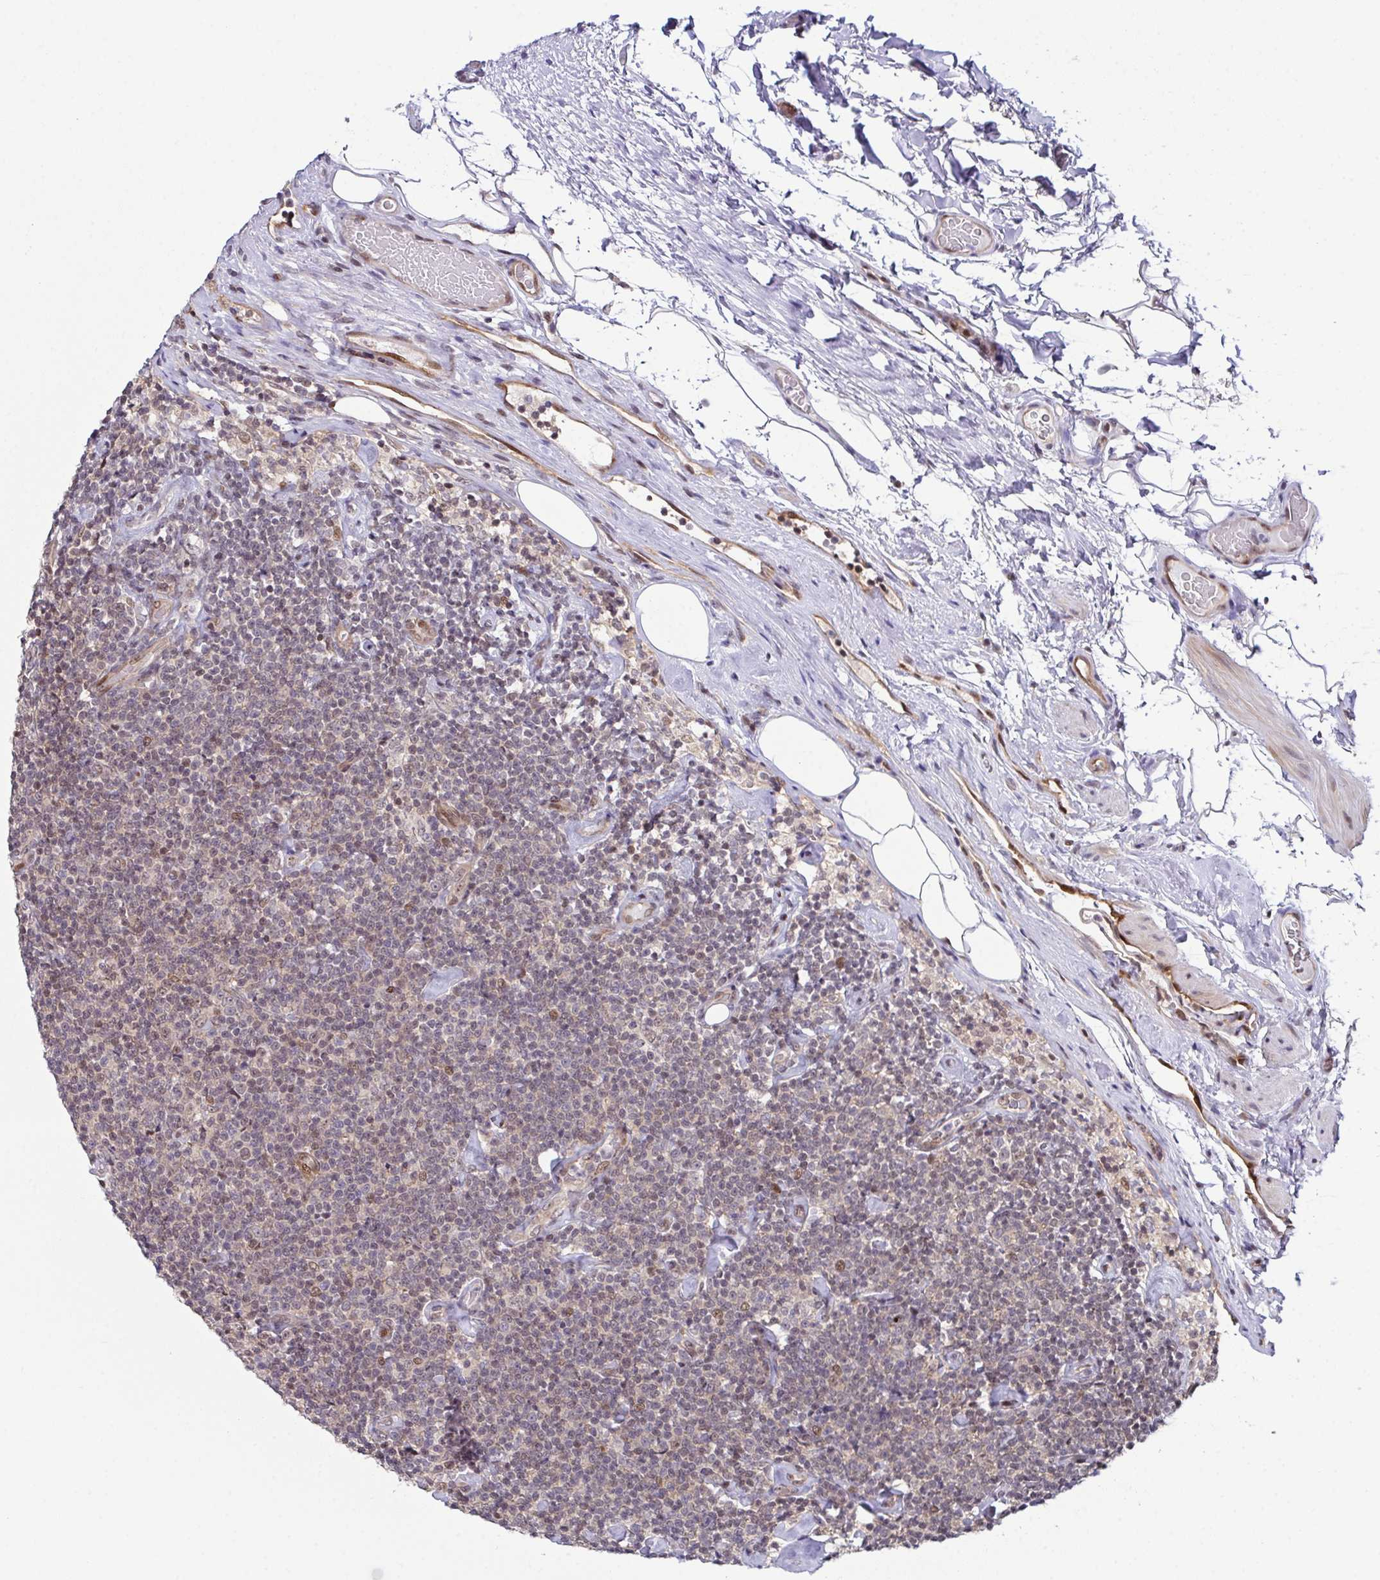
{"staining": {"intensity": "weak", "quantity": "<25%", "location": "nuclear"}, "tissue": "lymphoma", "cell_type": "Tumor cells", "image_type": "cancer", "snomed": [{"axis": "morphology", "description": "Malignant lymphoma, non-Hodgkin's type, Low grade"}, {"axis": "topography", "description": "Lymph node"}], "caption": "Protein analysis of lymphoma demonstrates no significant expression in tumor cells.", "gene": "DNAJB1", "patient": {"sex": "male", "age": 81}}